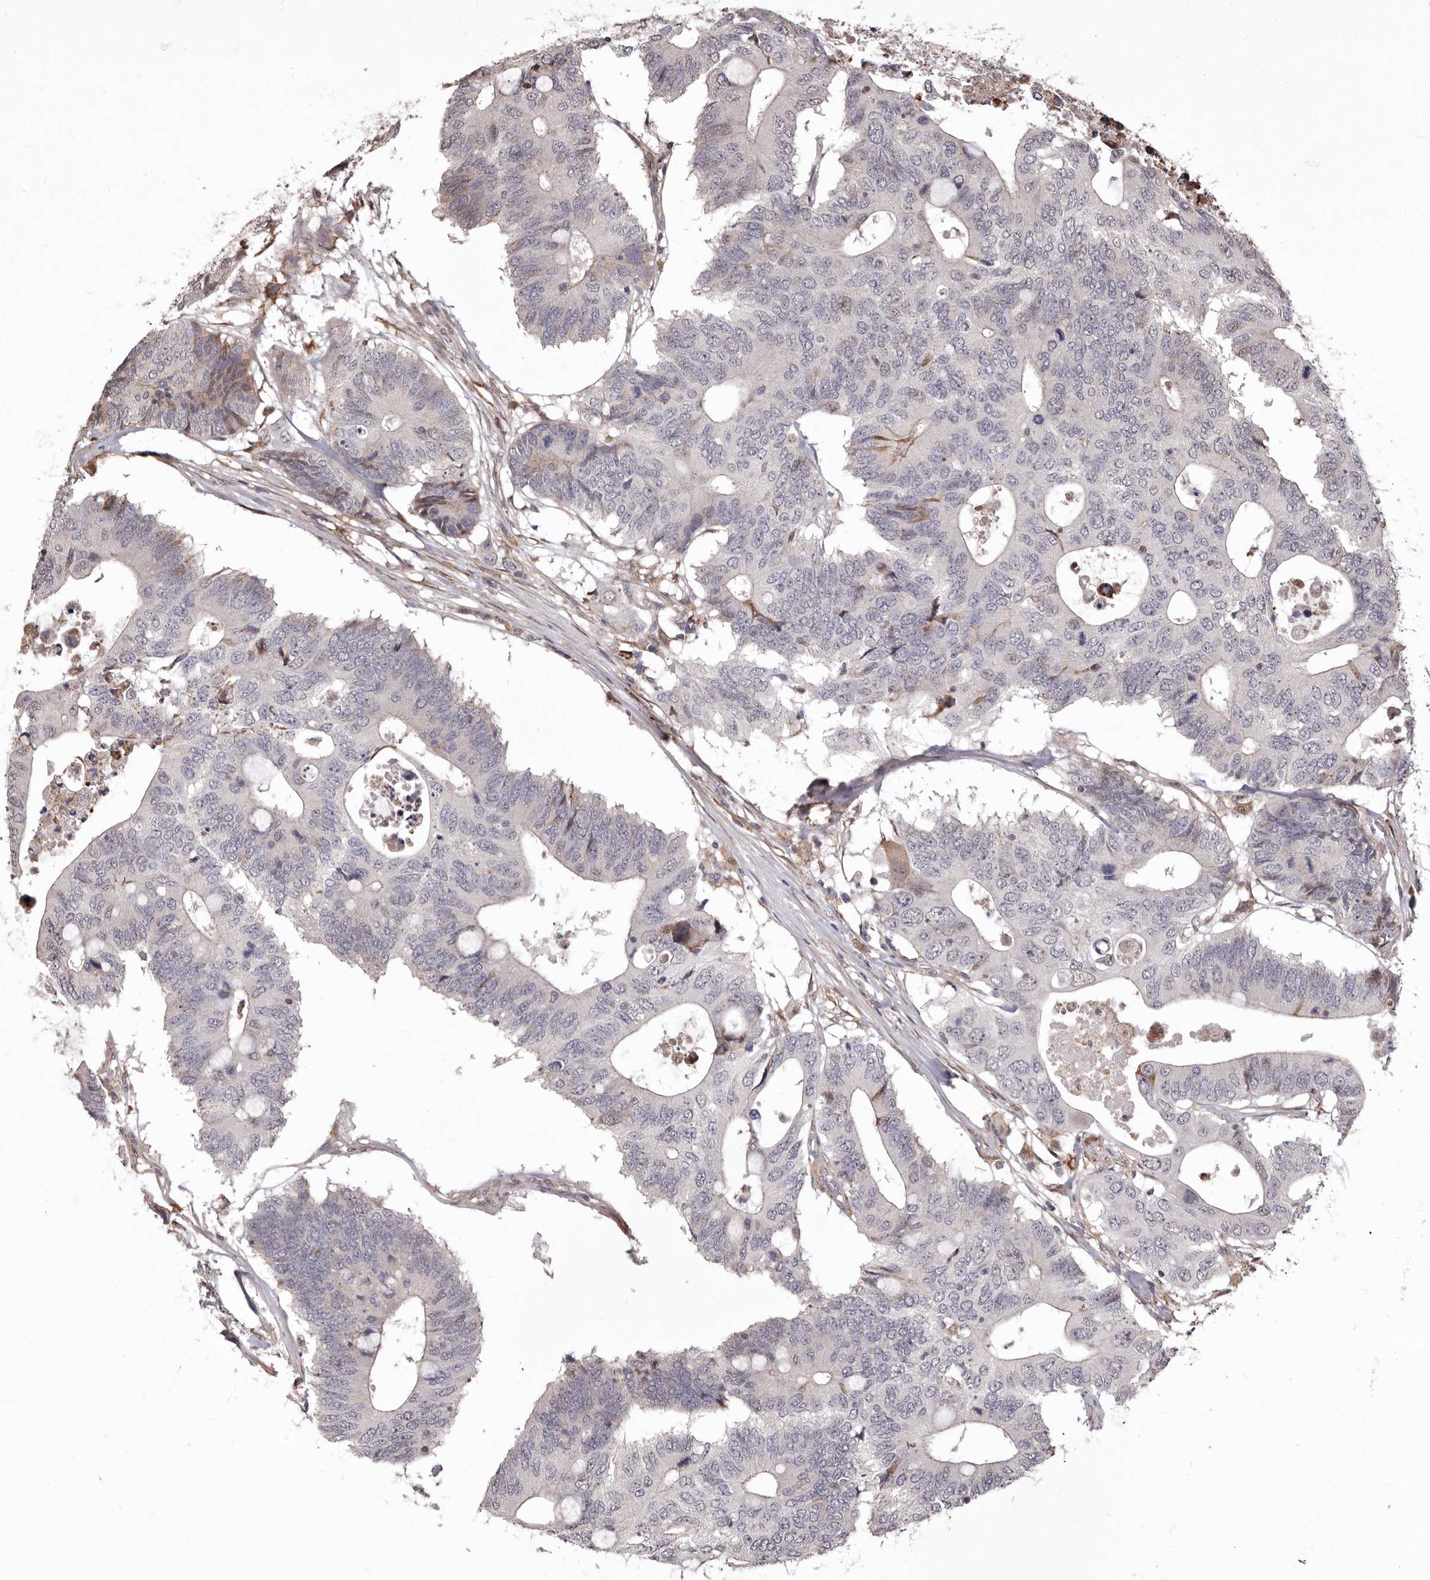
{"staining": {"intensity": "negative", "quantity": "none", "location": "none"}, "tissue": "colorectal cancer", "cell_type": "Tumor cells", "image_type": "cancer", "snomed": [{"axis": "morphology", "description": "Adenocarcinoma, NOS"}, {"axis": "topography", "description": "Colon"}], "caption": "DAB (3,3'-diaminobenzidine) immunohistochemical staining of colorectal adenocarcinoma shows no significant expression in tumor cells. The staining was performed using DAB to visualize the protein expression in brown, while the nuclei were stained in blue with hematoxylin (Magnification: 20x).", "gene": "RRM2B", "patient": {"sex": "male", "age": 71}}